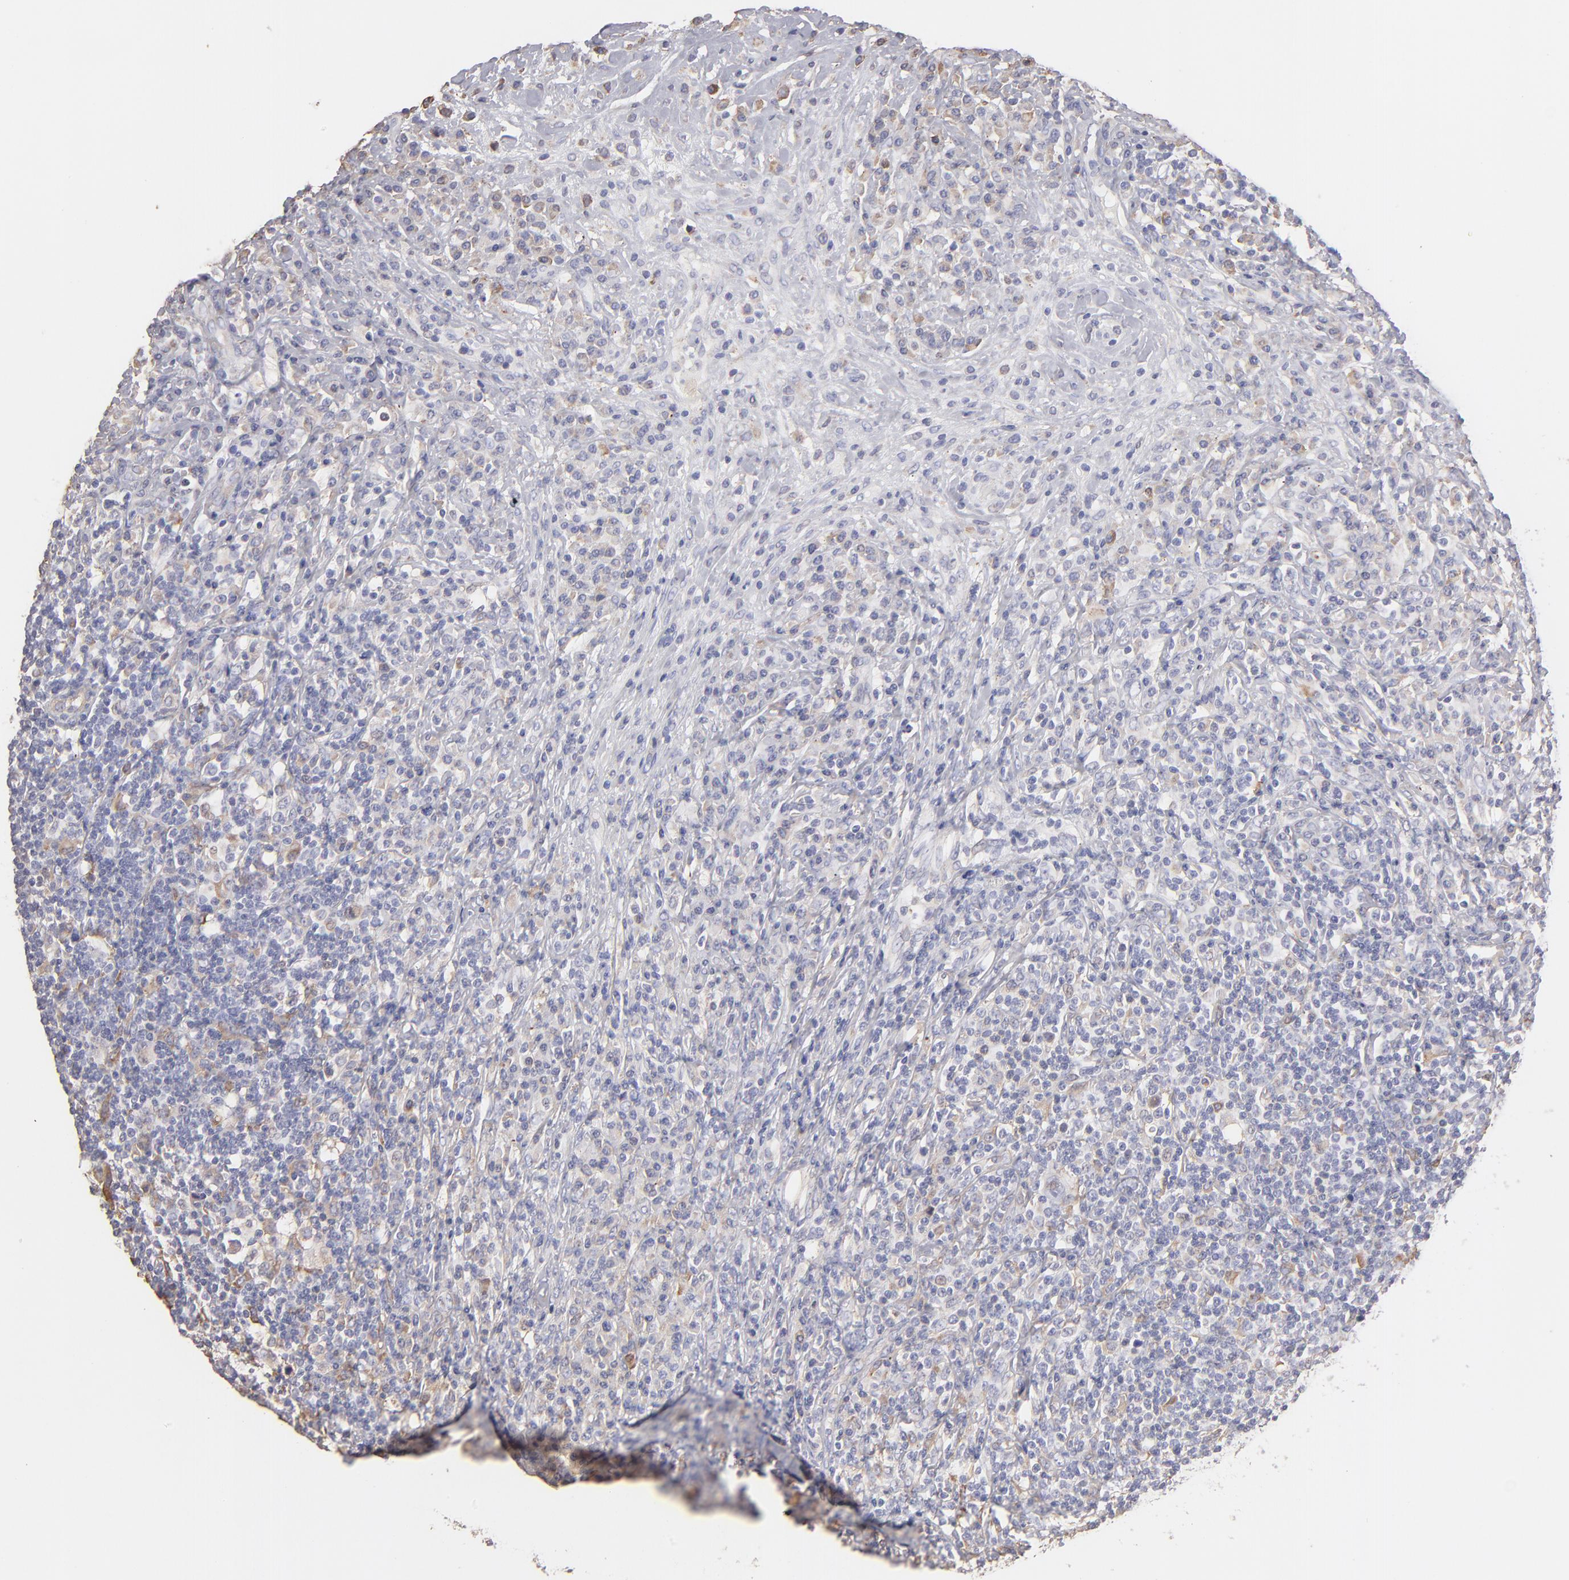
{"staining": {"intensity": "weak", "quantity": "<25%", "location": "cytoplasmic/membranous"}, "tissue": "lymphoma", "cell_type": "Tumor cells", "image_type": "cancer", "snomed": [{"axis": "morphology", "description": "Hodgkin's disease, NOS"}, {"axis": "topography", "description": "Lymph node"}], "caption": "IHC micrograph of human Hodgkin's disease stained for a protein (brown), which reveals no expression in tumor cells.", "gene": "CALR", "patient": {"sex": "female", "age": 25}}